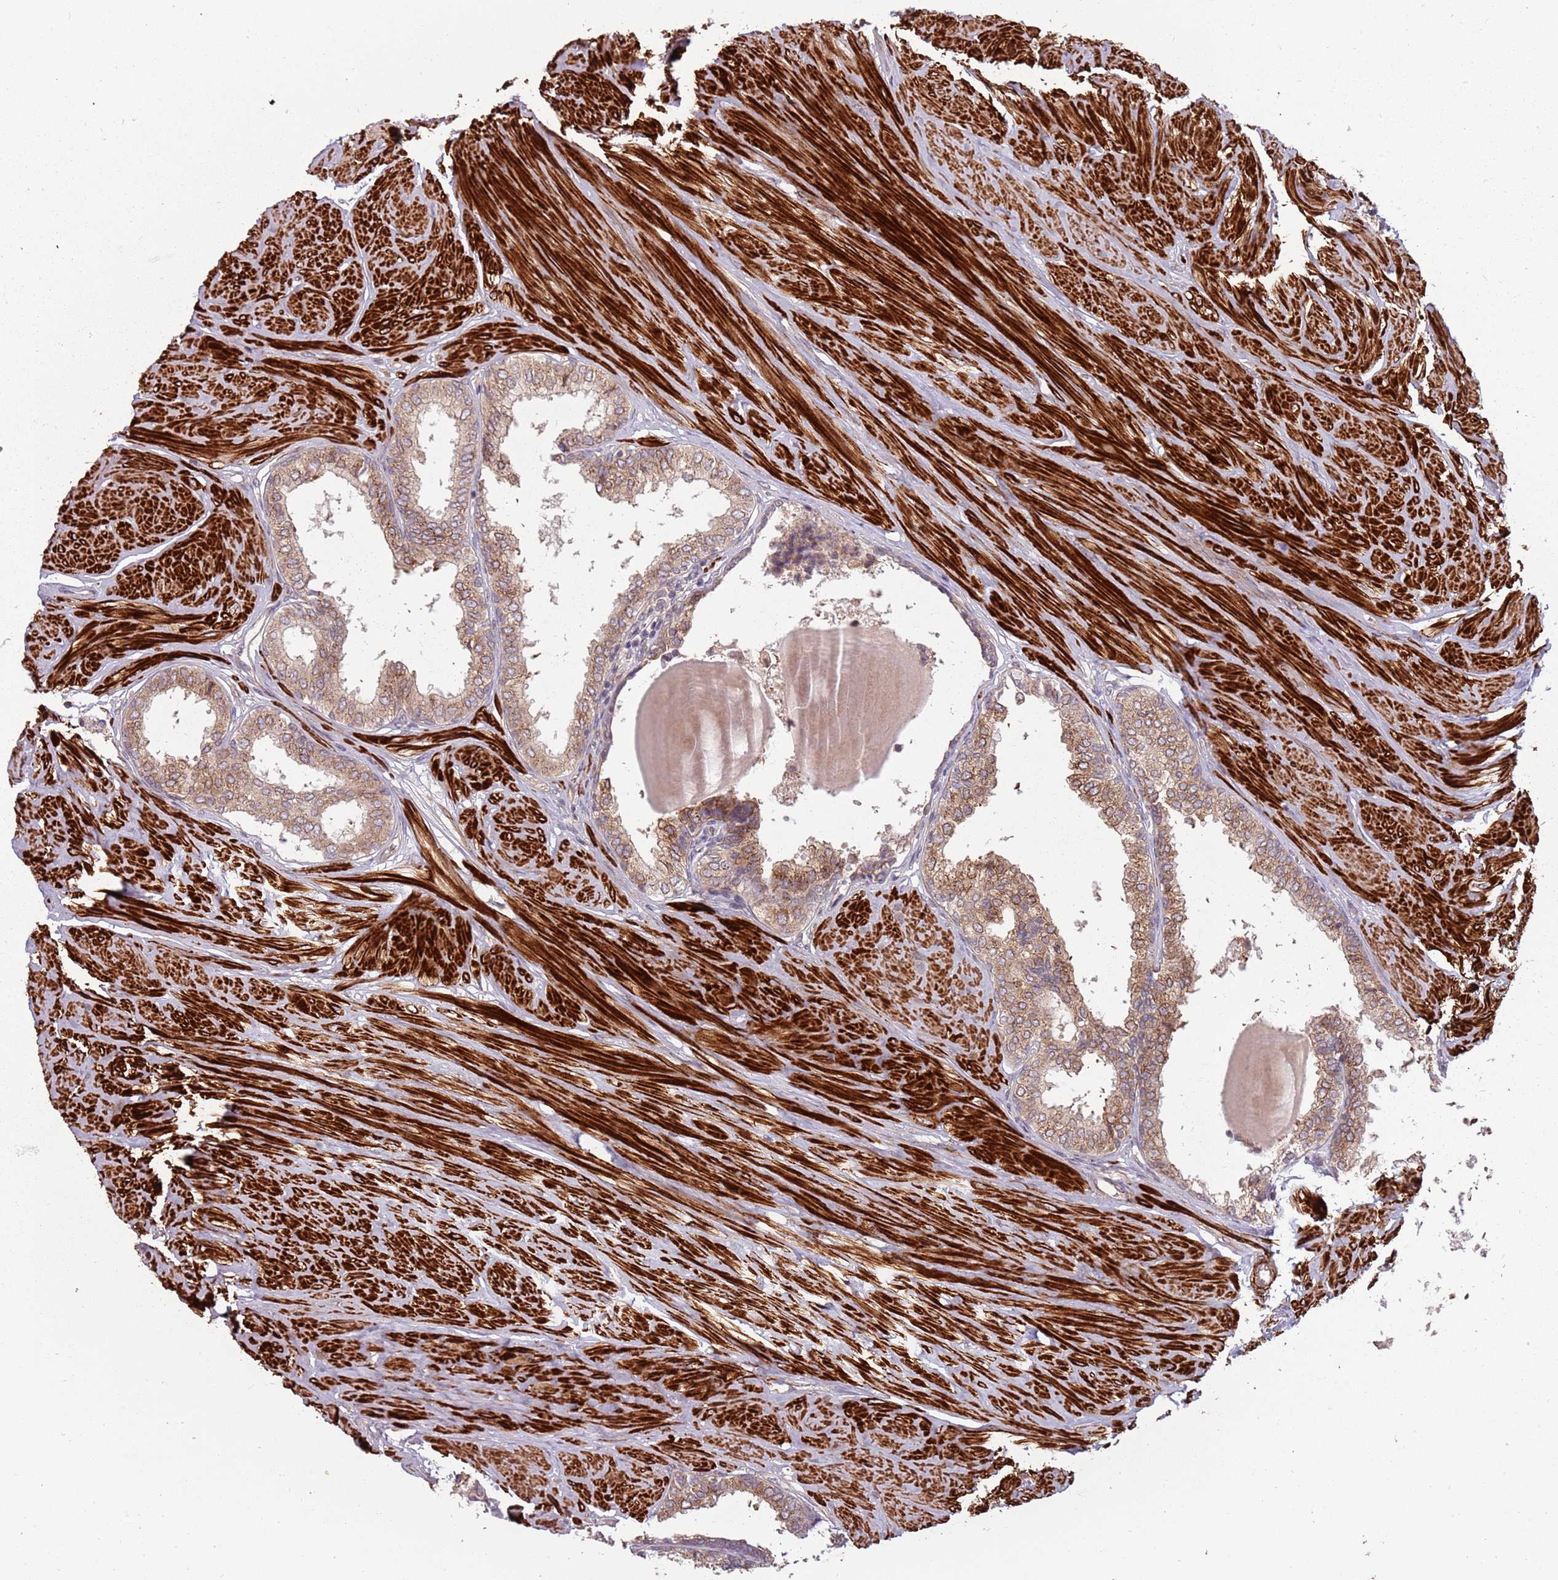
{"staining": {"intensity": "moderate", "quantity": ">75%", "location": "cytoplasmic/membranous"}, "tissue": "prostate", "cell_type": "Glandular cells", "image_type": "normal", "snomed": [{"axis": "morphology", "description": "Normal tissue, NOS"}, {"axis": "topography", "description": "Prostate"}], "caption": "Benign prostate was stained to show a protein in brown. There is medium levels of moderate cytoplasmic/membranous expression in about >75% of glandular cells. Nuclei are stained in blue.", "gene": "PLD6", "patient": {"sex": "male", "age": 48}}